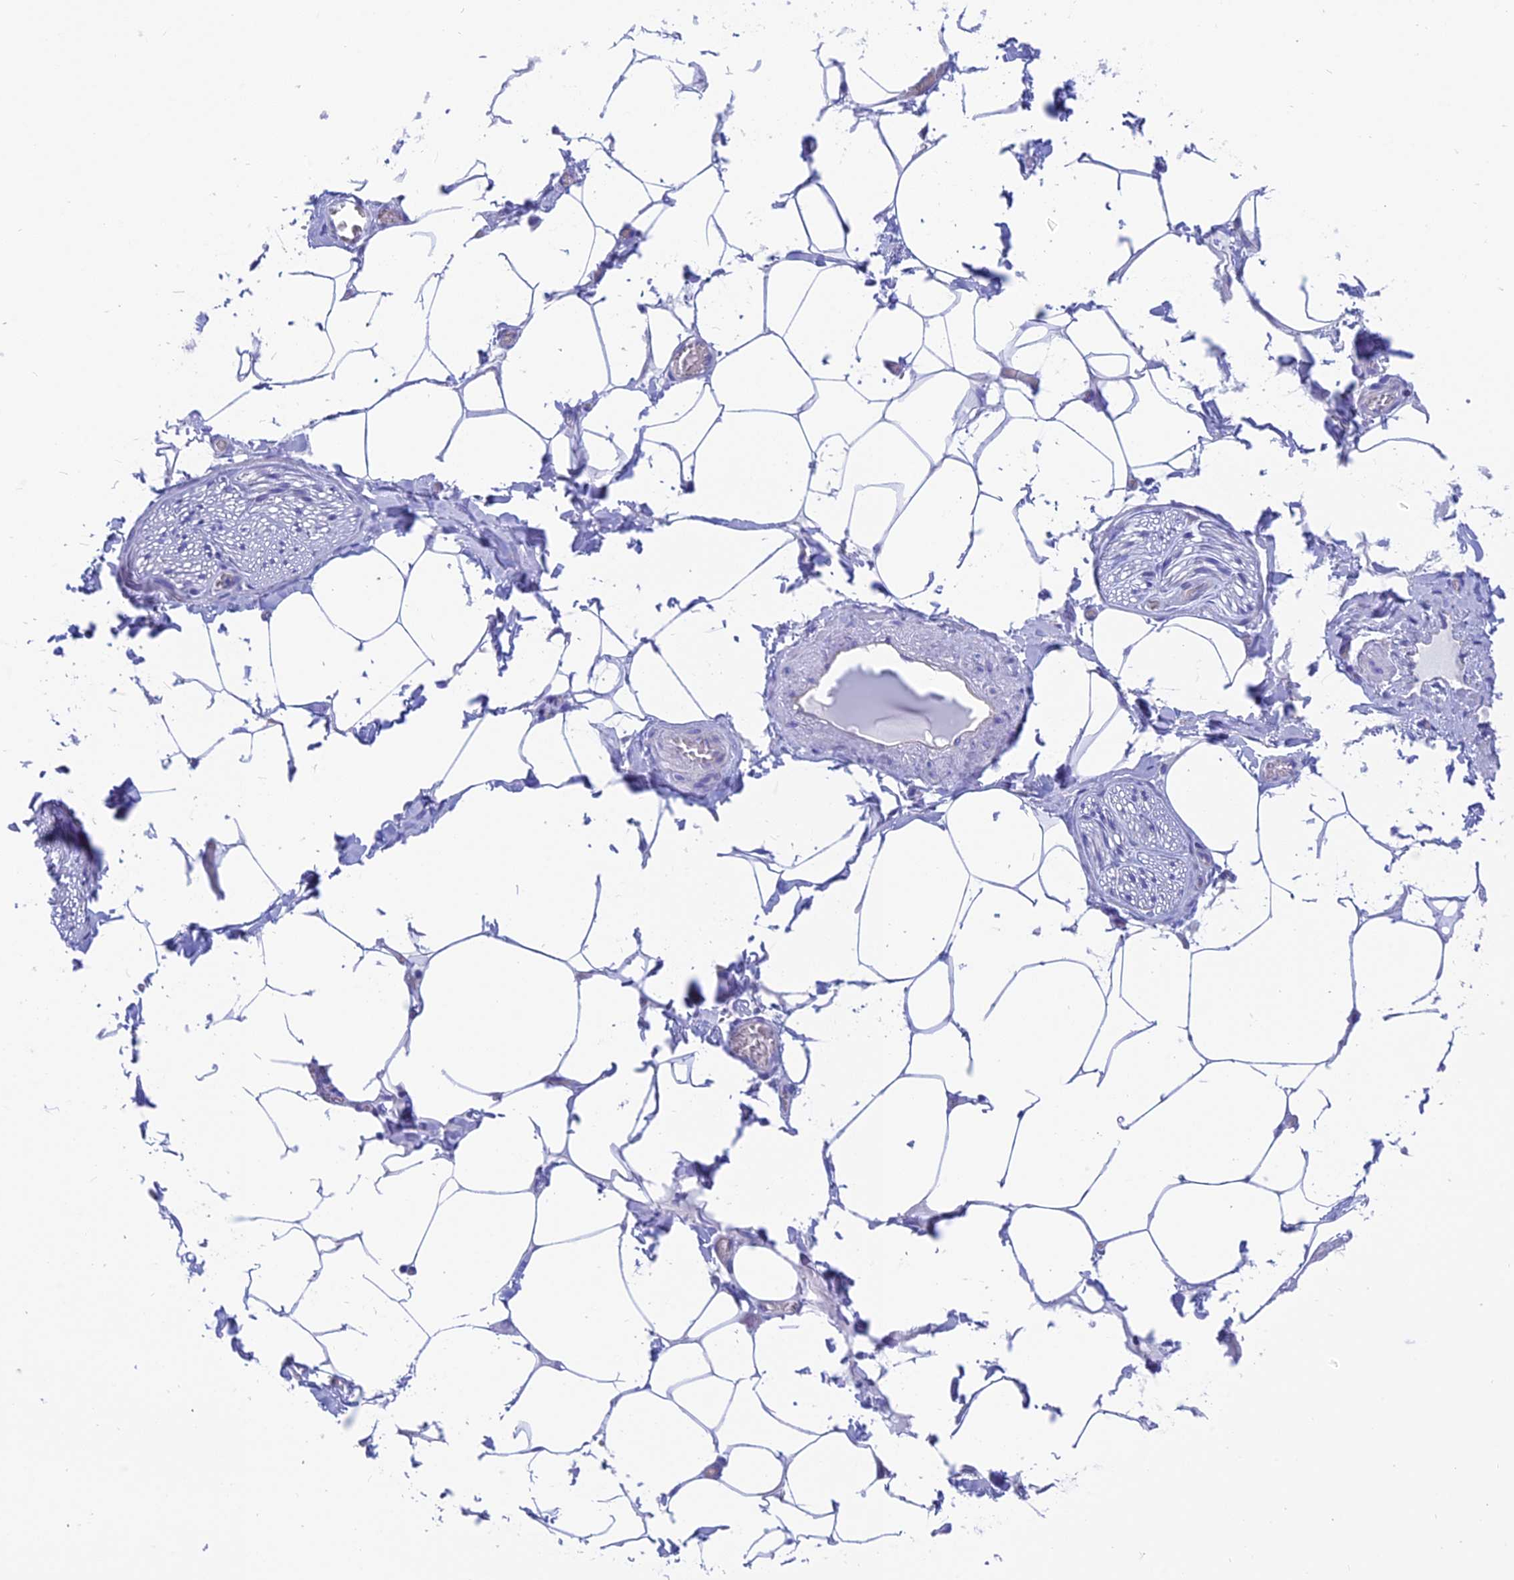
{"staining": {"intensity": "negative", "quantity": "none", "location": "none"}, "tissue": "adipose tissue", "cell_type": "Adipocytes", "image_type": "normal", "snomed": [{"axis": "morphology", "description": "Normal tissue, NOS"}, {"axis": "topography", "description": "Soft tissue"}, {"axis": "topography", "description": "Adipose tissue"}, {"axis": "topography", "description": "Vascular tissue"}, {"axis": "topography", "description": "Peripheral nerve tissue"}], "caption": "DAB (3,3'-diaminobenzidine) immunohistochemical staining of benign adipose tissue displays no significant staining in adipocytes. The staining is performed using DAB (3,3'-diaminobenzidine) brown chromogen with nuclei counter-stained in using hematoxylin.", "gene": "LZTFL1", "patient": {"sex": "male", "age": 46}}